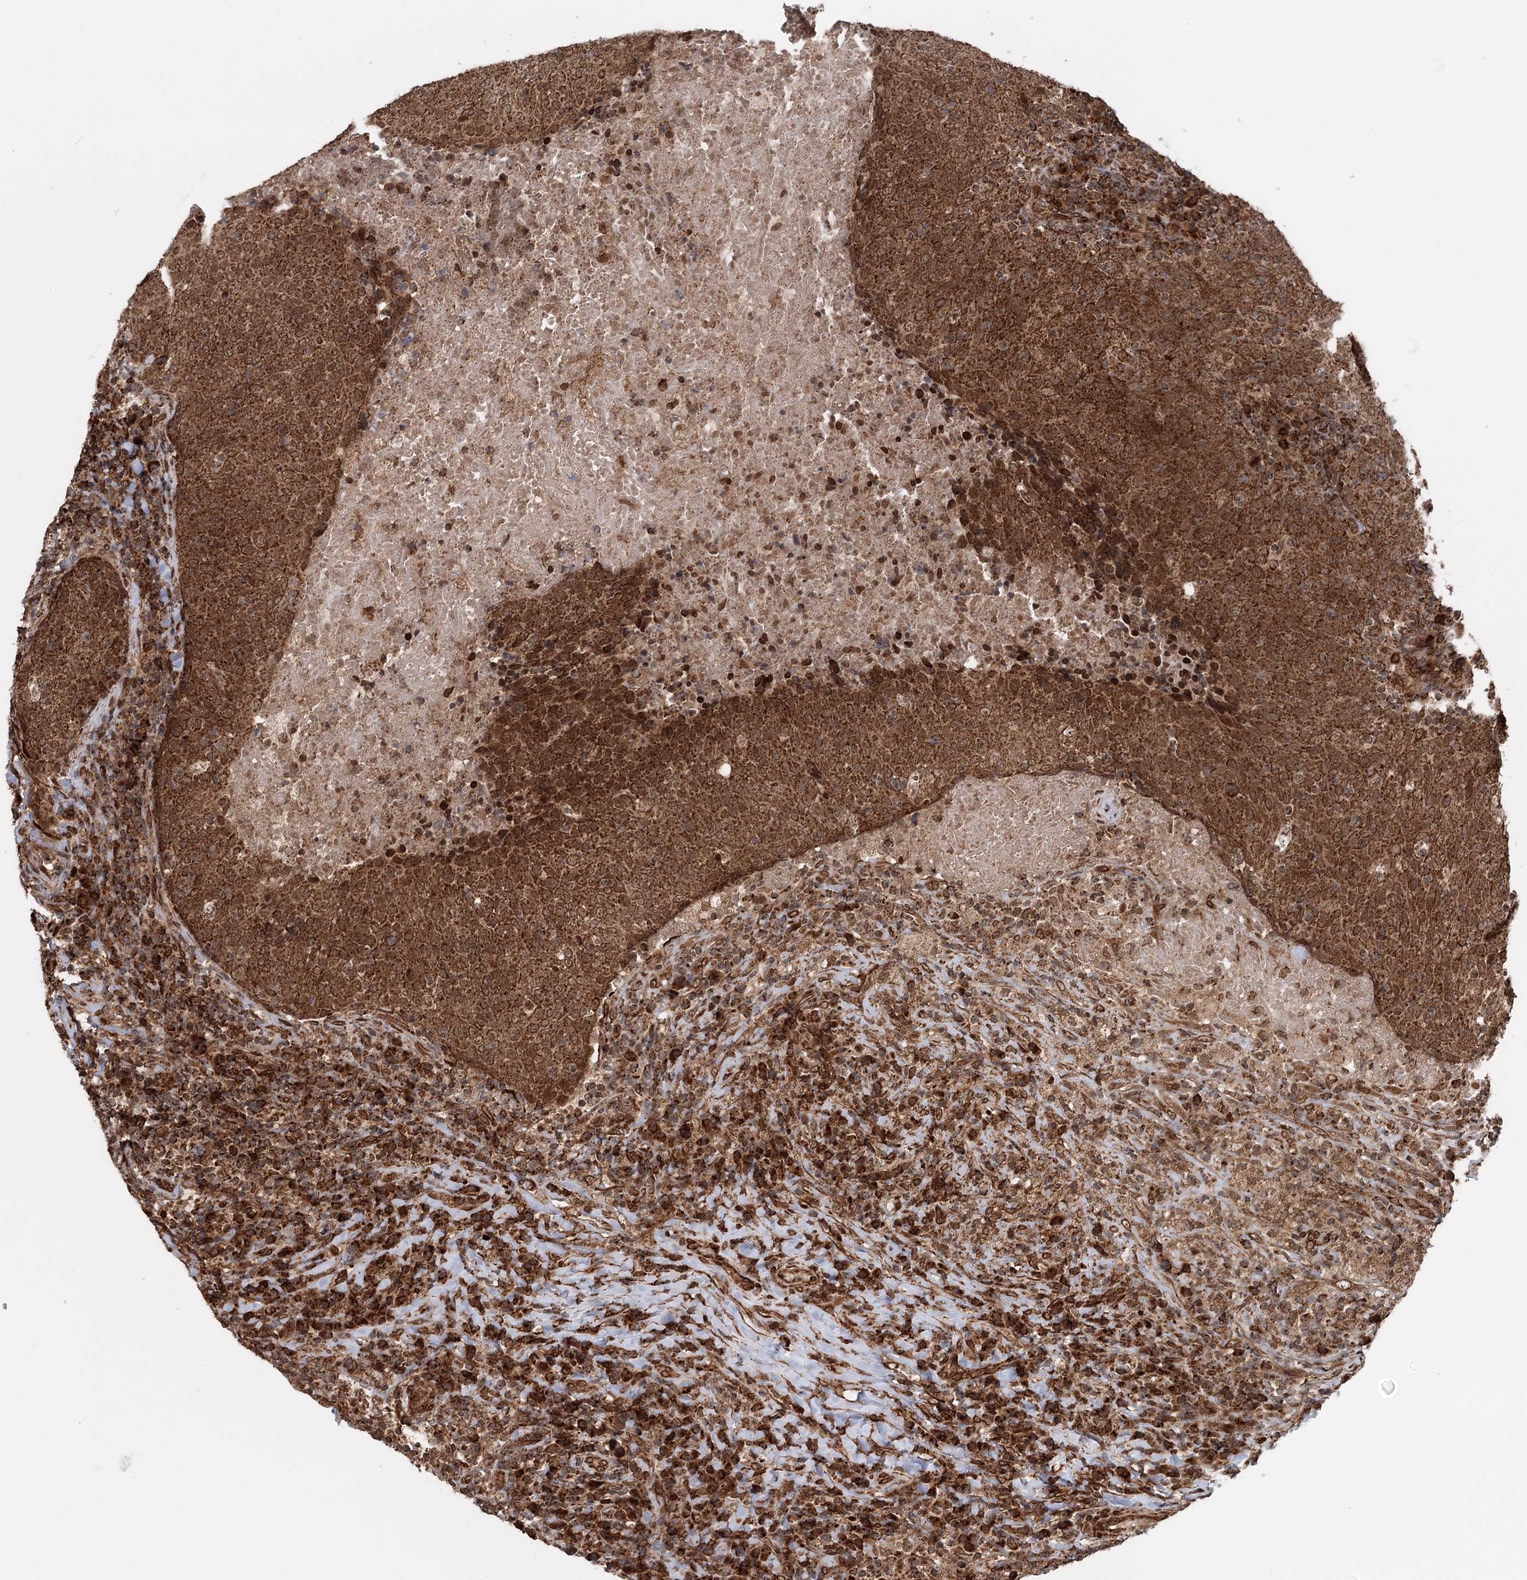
{"staining": {"intensity": "strong", "quantity": ">75%", "location": "cytoplasmic/membranous"}, "tissue": "head and neck cancer", "cell_type": "Tumor cells", "image_type": "cancer", "snomed": [{"axis": "morphology", "description": "Squamous cell carcinoma, NOS"}, {"axis": "morphology", "description": "Squamous cell carcinoma, metastatic, NOS"}, {"axis": "topography", "description": "Lymph node"}, {"axis": "topography", "description": "Head-Neck"}], "caption": "Protein staining of head and neck metastatic squamous cell carcinoma tissue demonstrates strong cytoplasmic/membranous positivity in about >75% of tumor cells.", "gene": "BCKDHA", "patient": {"sex": "male", "age": 62}}